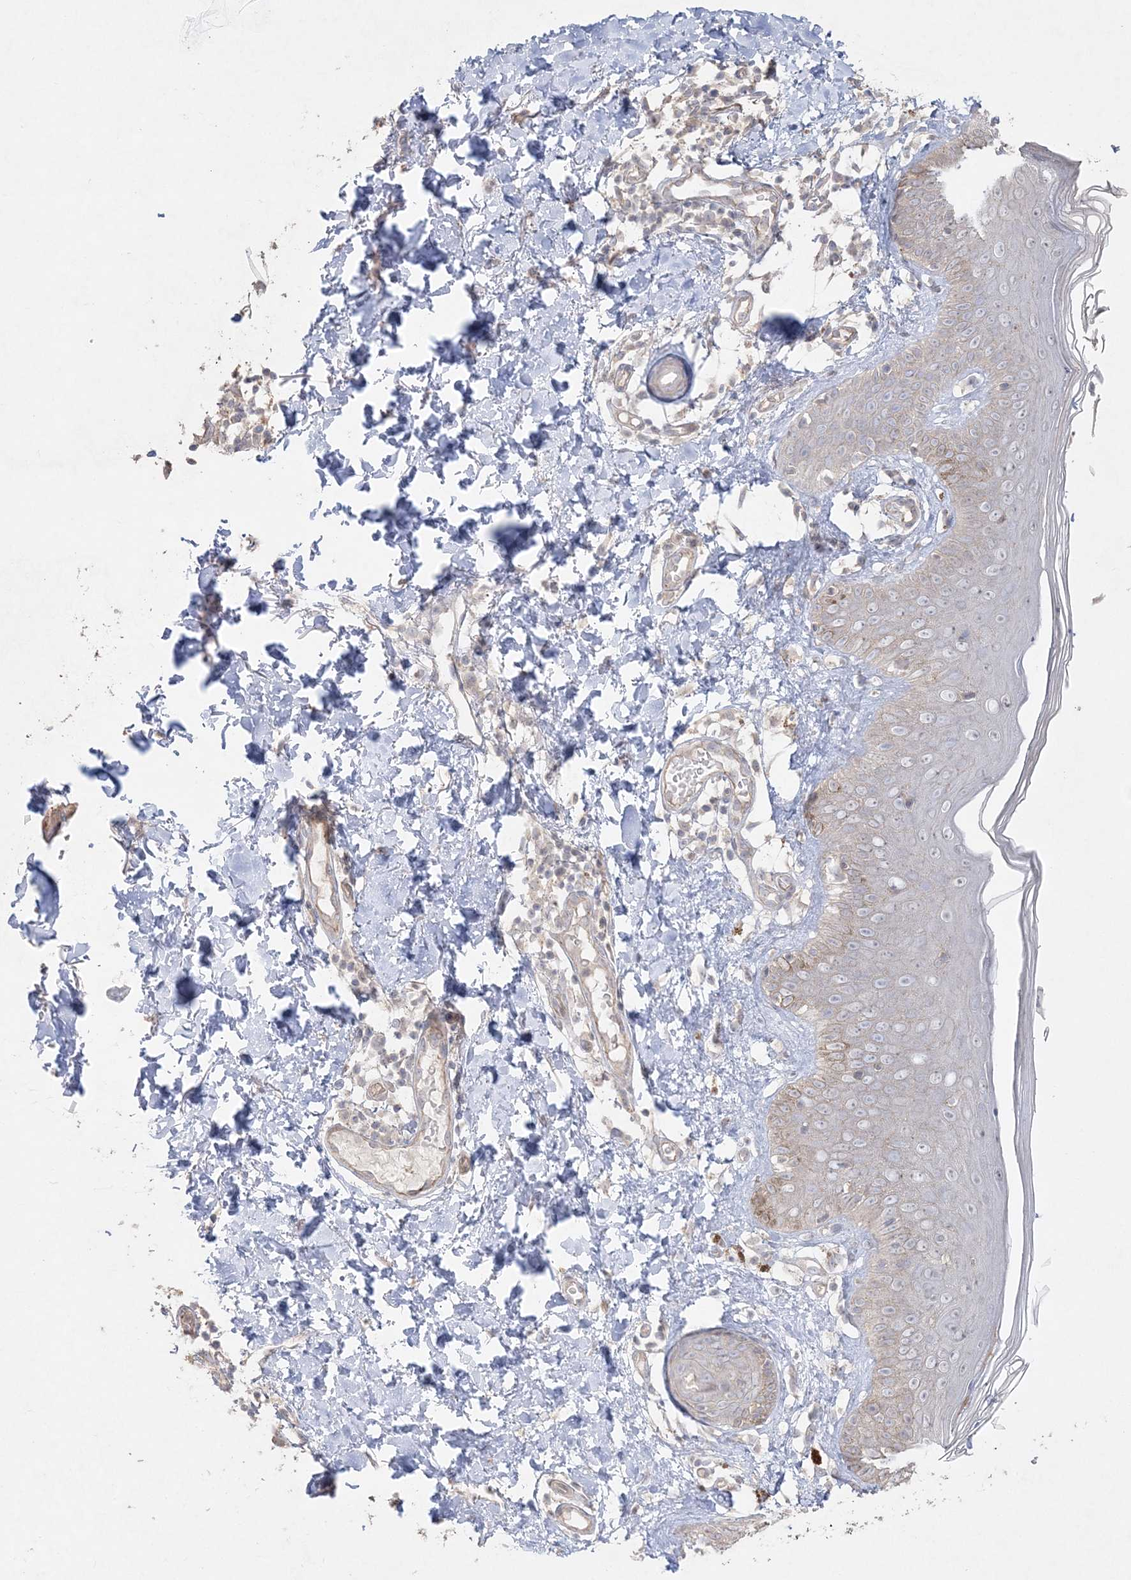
{"staining": {"intensity": "negative", "quantity": "none", "location": "none"}, "tissue": "skin", "cell_type": "Fibroblasts", "image_type": "normal", "snomed": [{"axis": "morphology", "description": "Normal tissue, NOS"}, {"axis": "topography", "description": "Skin"}], "caption": "A micrograph of human skin is negative for staining in fibroblasts. (Brightfield microscopy of DAB immunohistochemistry at high magnification).", "gene": "SH3BP4", "patient": {"sex": "male", "age": 52}}